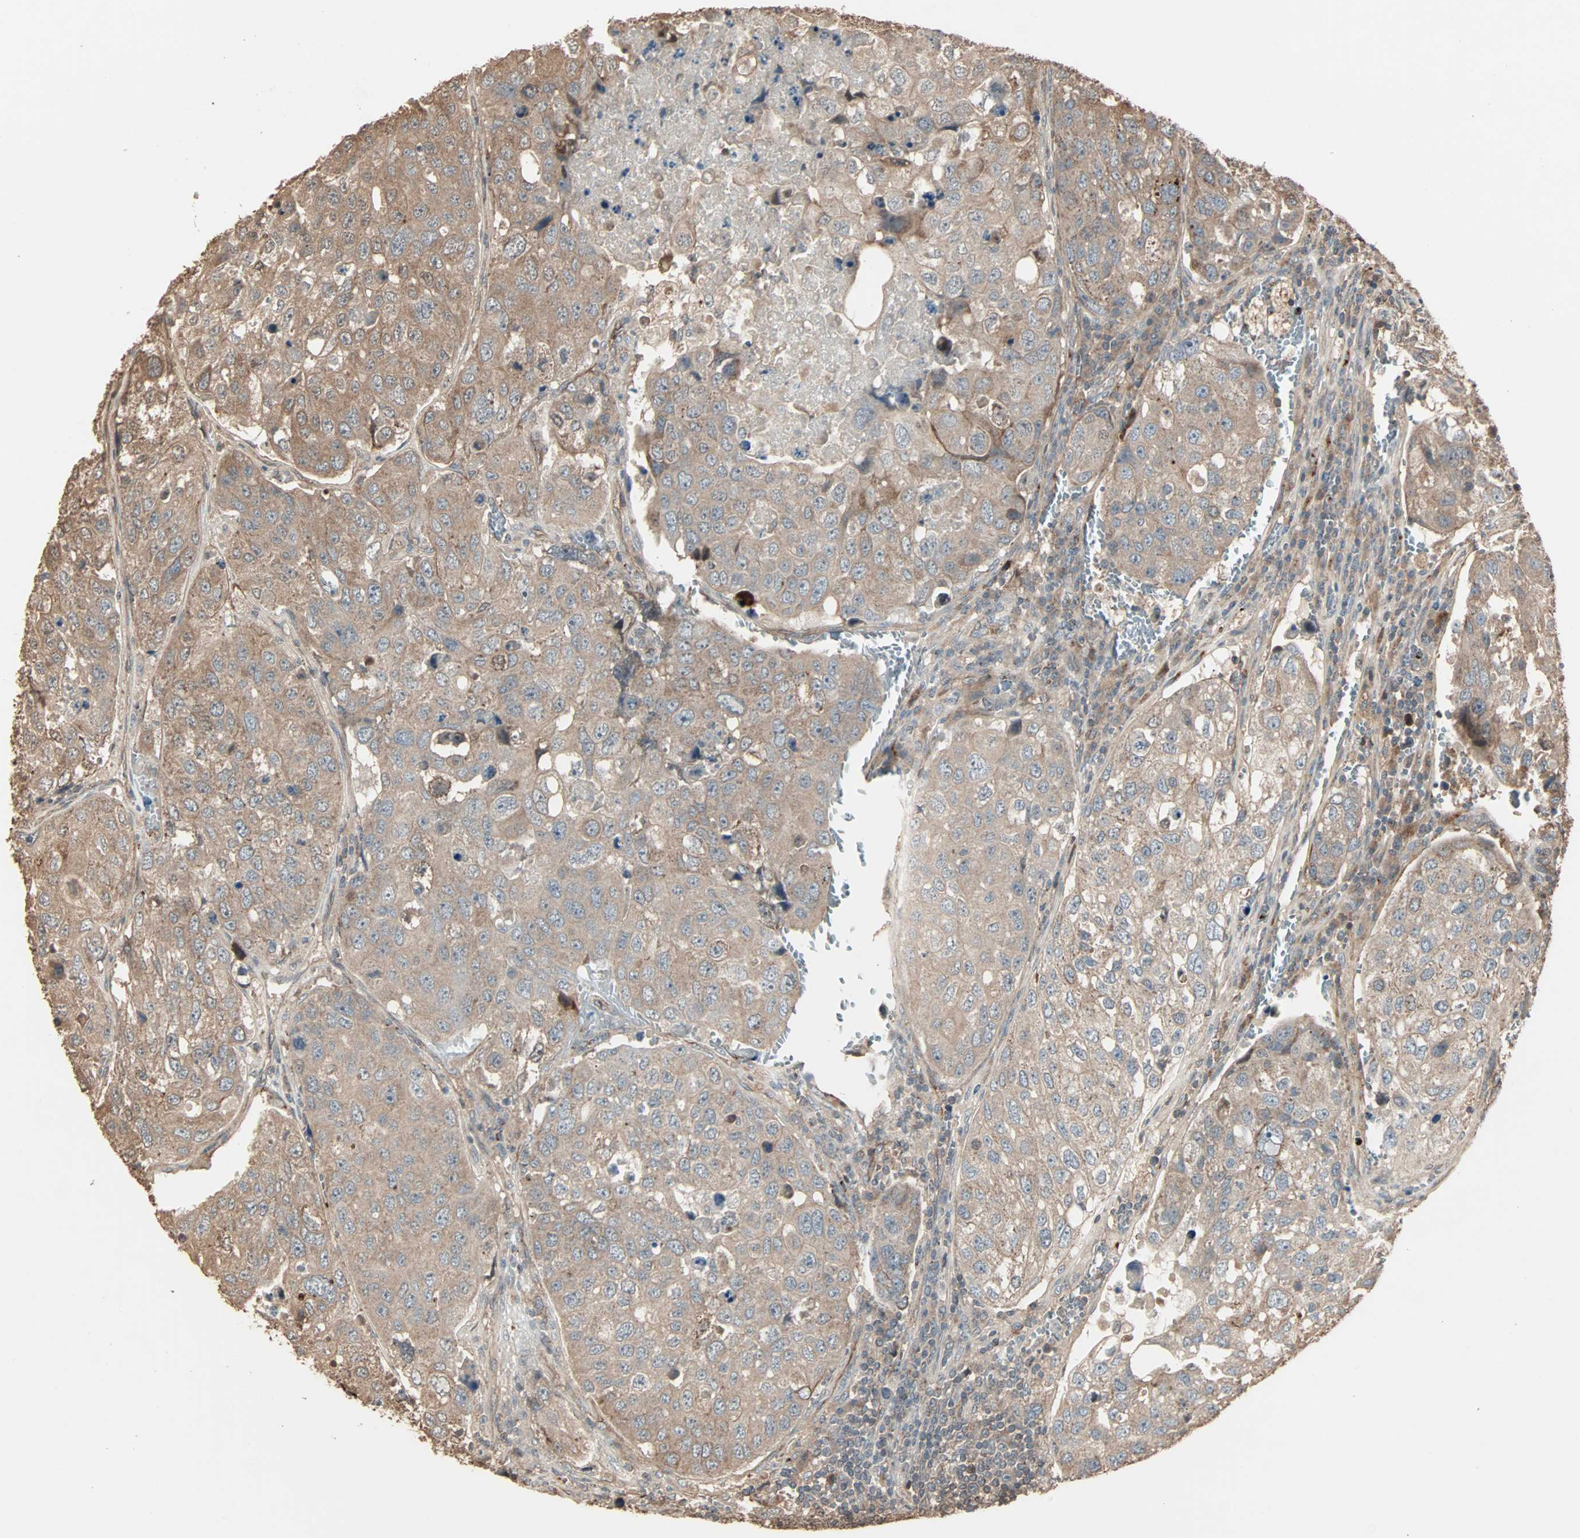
{"staining": {"intensity": "moderate", "quantity": ">75%", "location": "cytoplasmic/membranous"}, "tissue": "urothelial cancer", "cell_type": "Tumor cells", "image_type": "cancer", "snomed": [{"axis": "morphology", "description": "Urothelial carcinoma, High grade"}, {"axis": "topography", "description": "Lymph node"}, {"axis": "topography", "description": "Urinary bladder"}], "caption": "The micrograph reveals staining of urothelial carcinoma (high-grade), revealing moderate cytoplasmic/membranous protein positivity (brown color) within tumor cells. The protein is stained brown, and the nuclei are stained in blue (DAB IHC with brightfield microscopy, high magnification).", "gene": "CALCRL", "patient": {"sex": "male", "age": 51}}